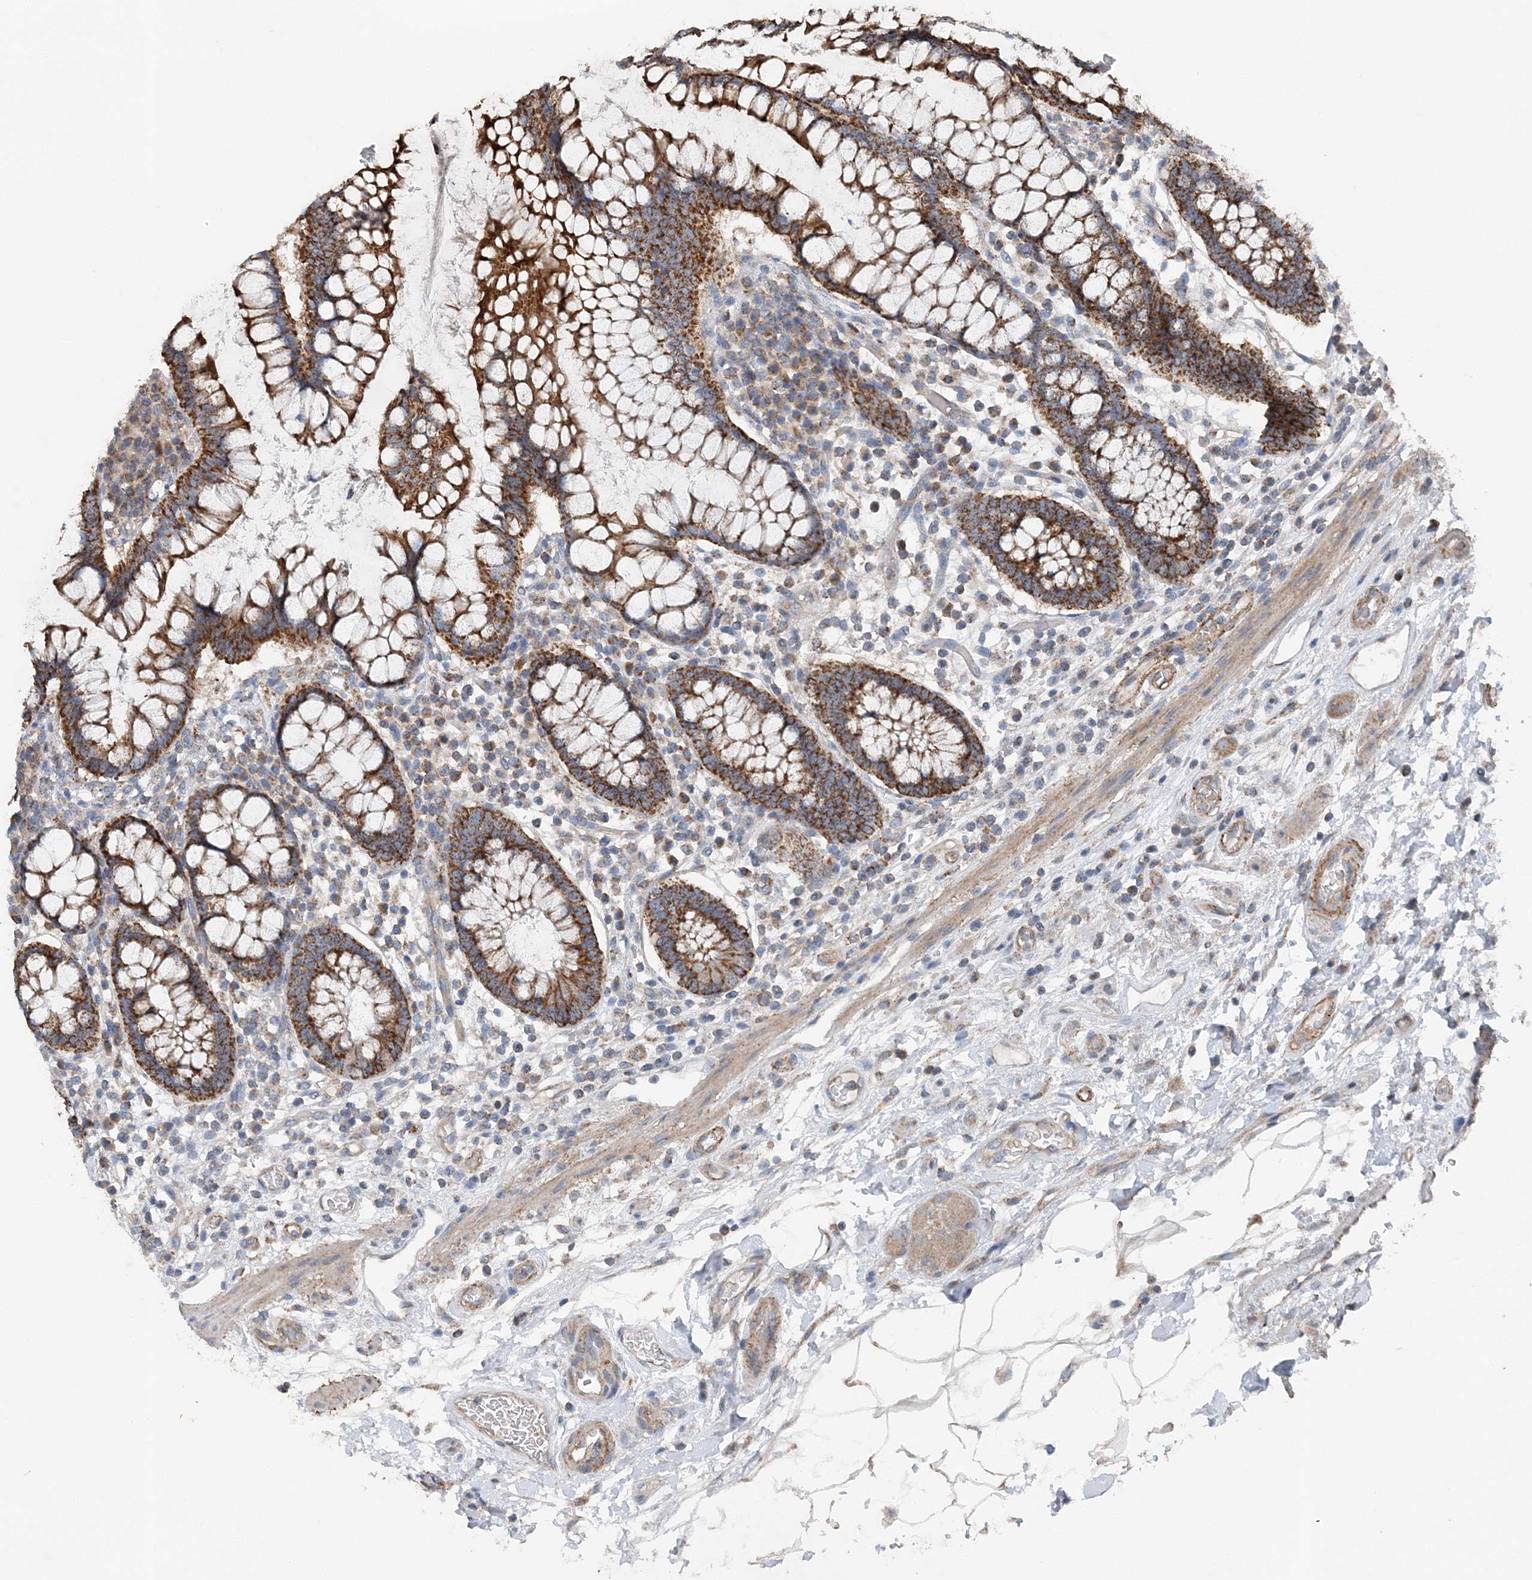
{"staining": {"intensity": "moderate", "quantity": ">75%", "location": "cytoplasmic/membranous"}, "tissue": "colon", "cell_type": "Endothelial cells", "image_type": "normal", "snomed": [{"axis": "morphology", "description": "Normal tissue, NOS"}, {"axis": "topography", "description": "Colon"}], "caption": "Immunohistochemical staining of unremarkable colon displays >75% levels of moderate cytoplasmic/membranous protein positivity in about >75% of endothelial cells.", "gene": "SPRY2", "patient": {"sex": "female", "age": 79}}